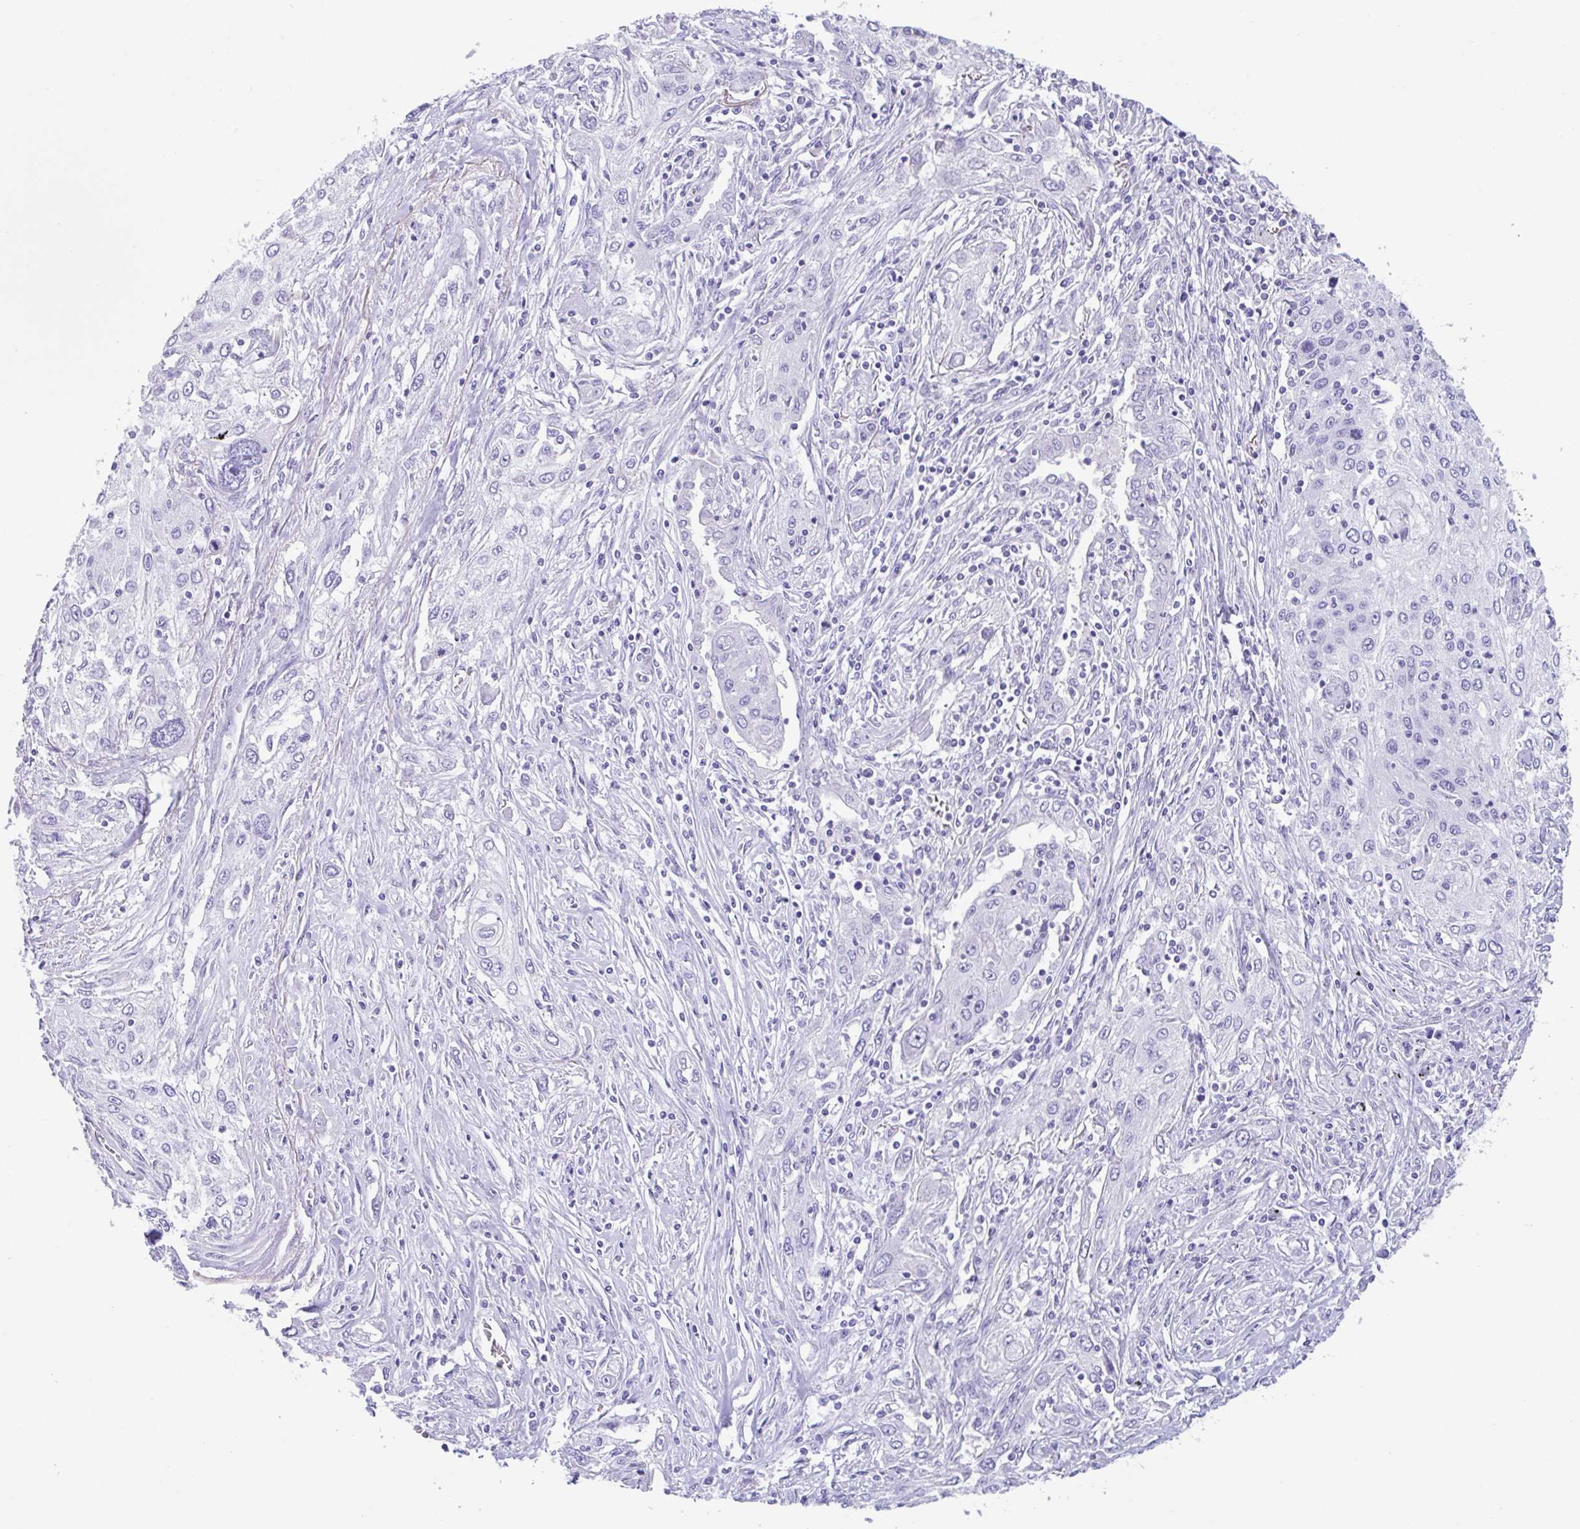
{"staining": {"intensity": "negative", "quantity": "none", "location": "none"}, "tissue": "lung cancer", "cell_type": "Tumor cells", "image_type": "cancer", "snomed": [{"axis": "morphology", "description": "Squamous cell carcinoma, NOS"}, {"axis": "topography", "description": "Lung"}], "caption": "A high-resolution photomicrograph shows immunohistochemistry staining of lung squamous cell carcinoma, which shows no significant positivity in tumor cells.", "gene": "CPA1", "patient": {"sex": "female", "age": 69}}